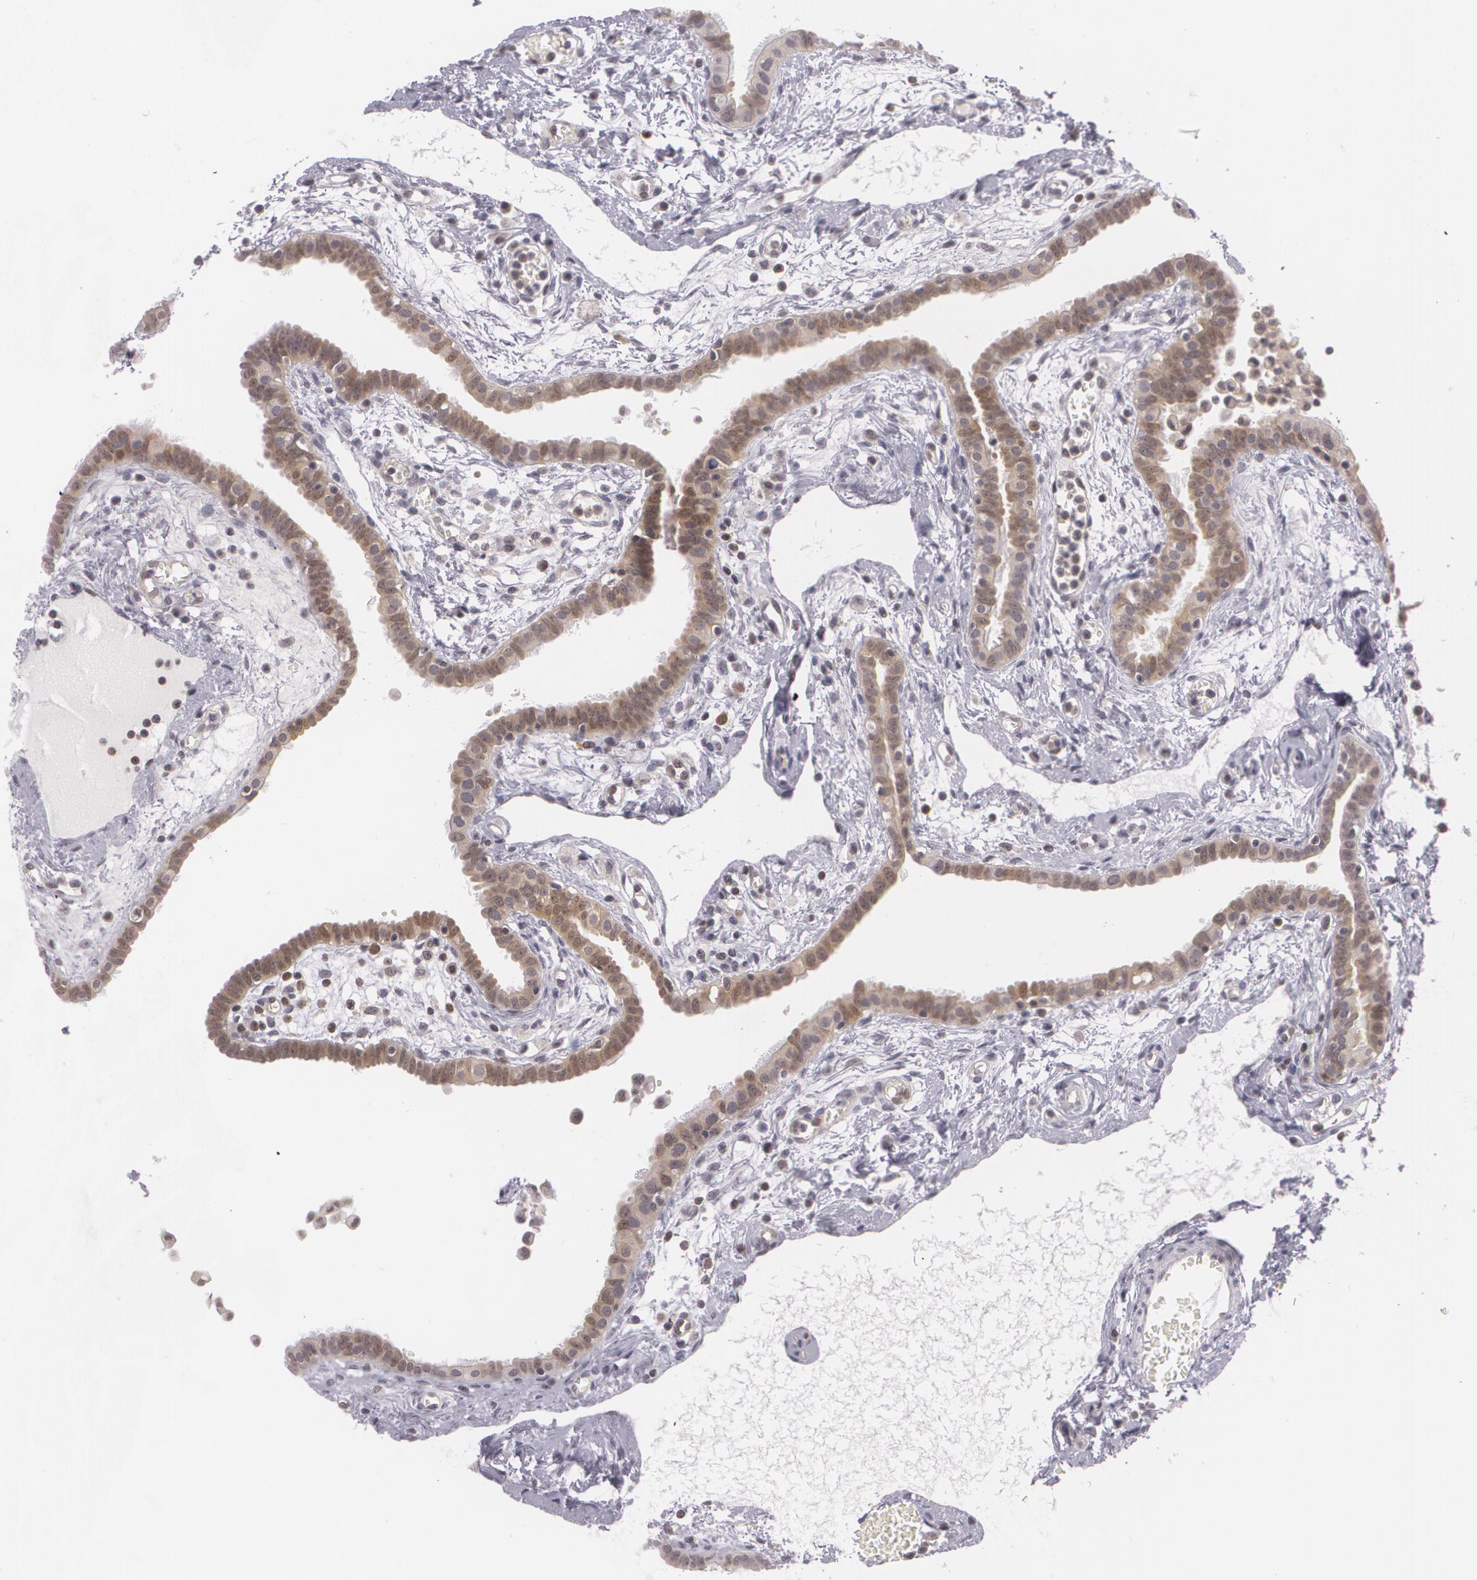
{"staining": {"intensity": "moderate", "quantity": ">75%", "location": "cytoplasmic/membranous"}, "tissue": "fallopian tube", "cell_type": "Glandular cells", "image_type": "normal", "snomed": [{"axis": "morphology", "description": "Normal tissue, NOS"}, {"axis": "topography", "description": "Fallopian tube"}], "caption": "IHC staining of normal fallopian tube, which exhibits medium levels of moderate cytoplasmic/membranous positivity in about >75% of glandular cells indicating moderate cytoplasmic/membranous protein expression. The staining was performed using DAB (3,3'-diaminobenzidine) (brown) for protein detection and nuclei were counterstained in hematoxylin (blue).", "gene": "BCL10", "patient": {"sex": "female", "age": 54}}